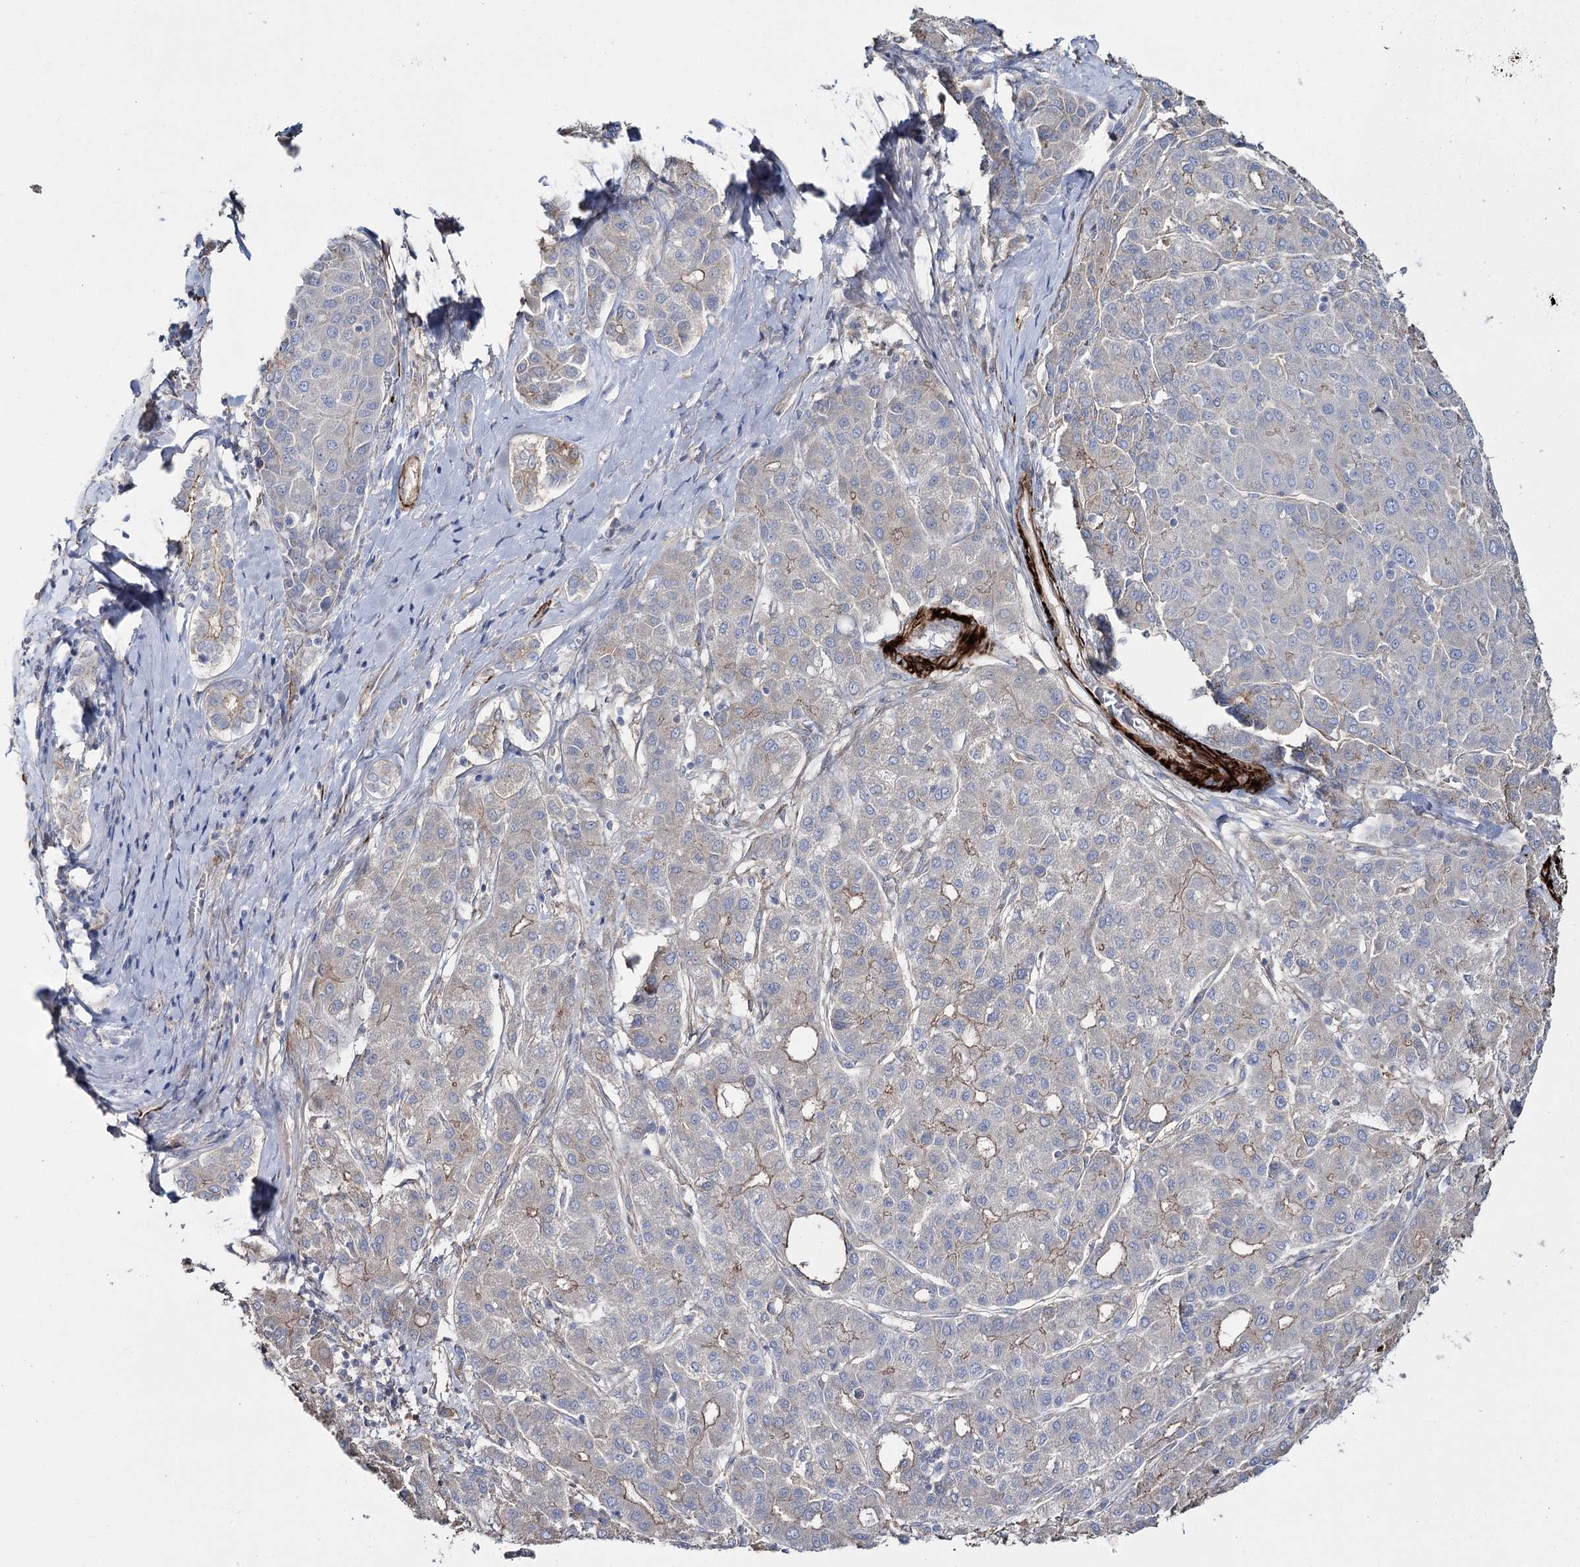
{"staining": {"intensity": "negative", "quantity": "none", "location": "none"}, "tissue": "liver cancer", "cell_type": "Tumor cells", "image_type": "cancer", "snomed": [{"axis": "morphology", "description": "Carcinoma, Hepatocellular, NOS"}, {"axis": "topography", "description": "Liver"}], "caption": "DAB immunohistochemical staining of human hepatocellular carcinoma (liver) reveals no significant staining in tumor cells. (Stains: DAB immunohistochemistry (IHC) with hematoxylin counter stain, Microscopy: brightfield microscopy at high magnification).", "gene": "SUMF1", "patient": {"sex": "male", "age": 65}}